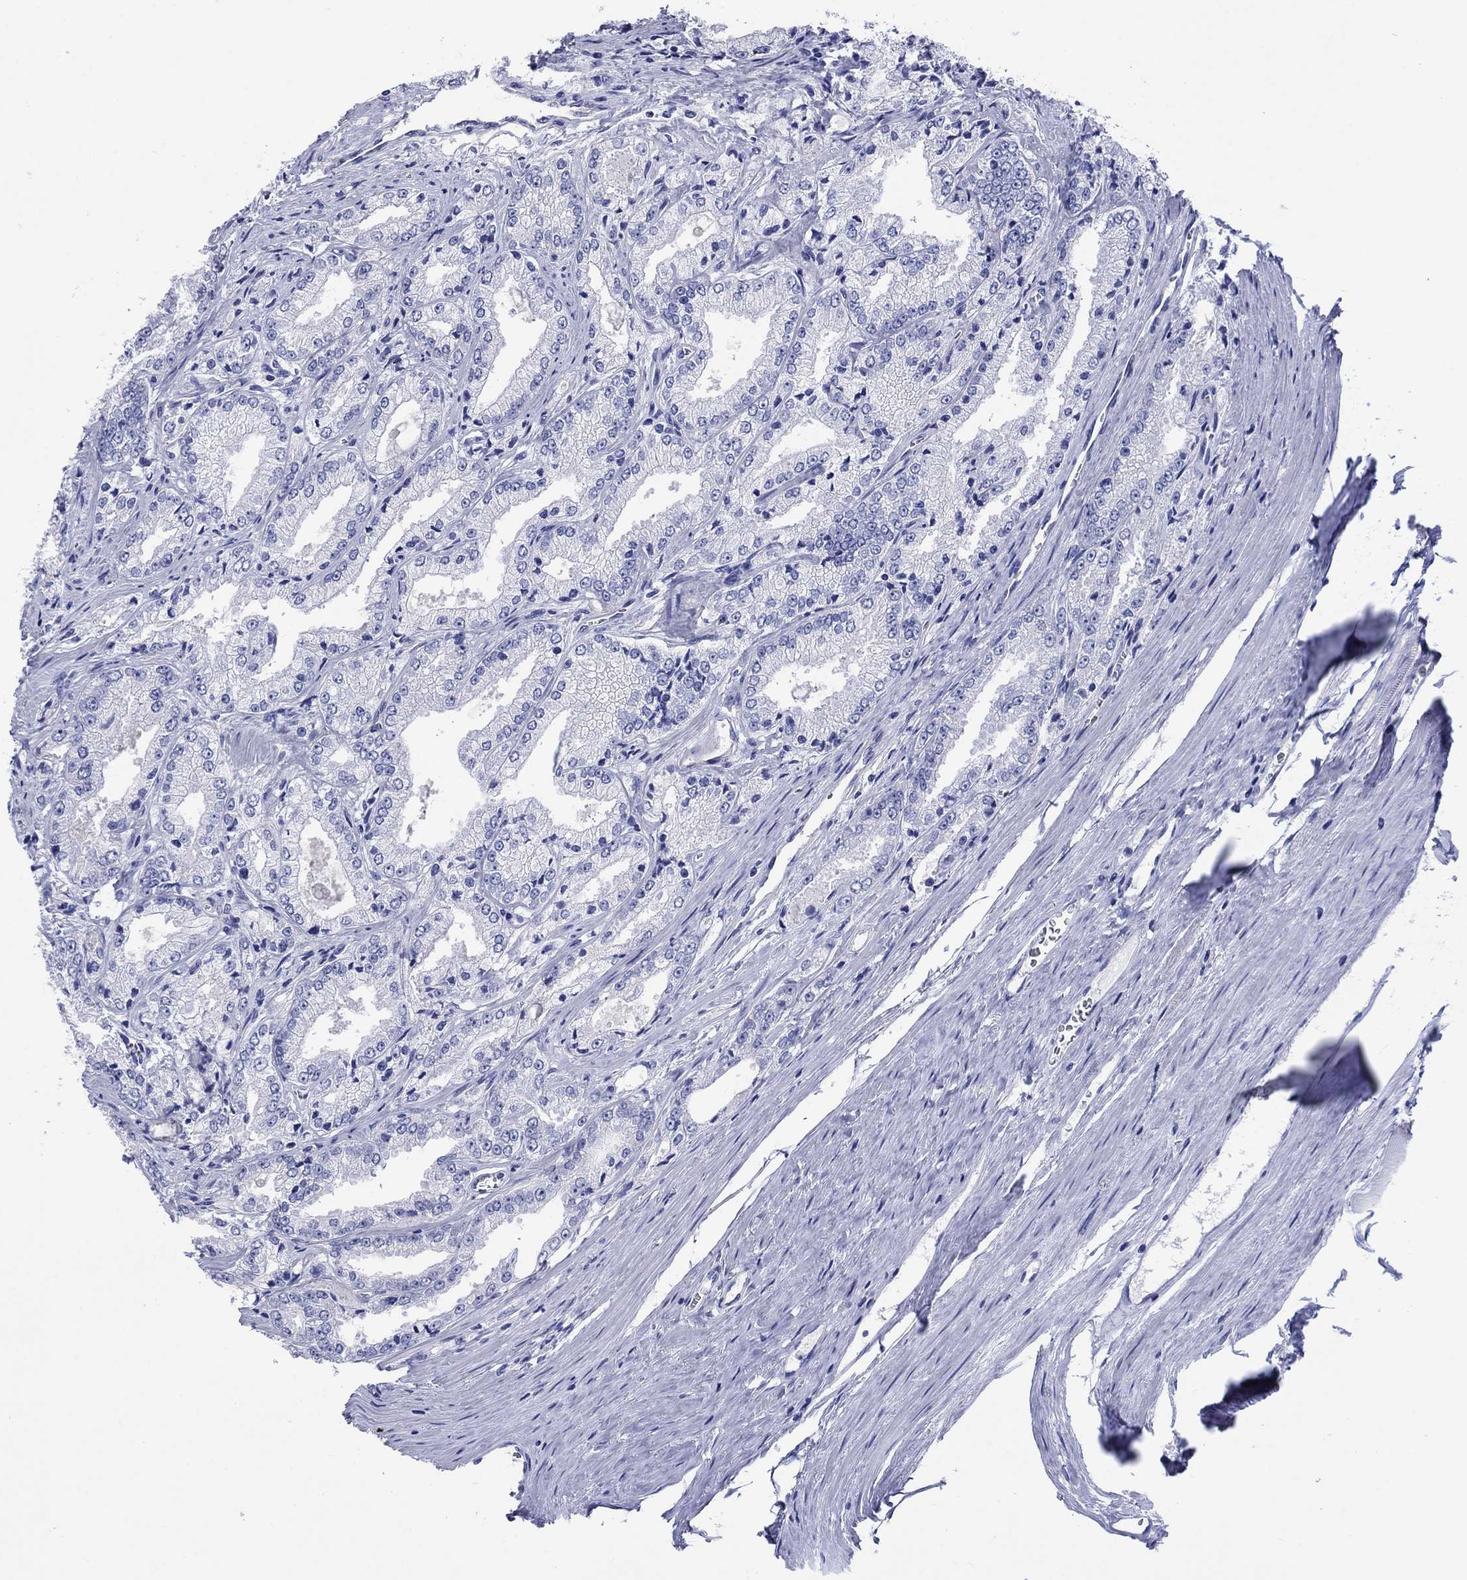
{"staining": {"intensity": "negative", "quantity": "none", "location": "none"}, "tissue": "prostate cancer", "cell_type": "Tumor cells", "image_type": "cancer", "snomed": [{"axis": "morphology", "description": "Adenocarcinoma, NOS"}, {"axis": "morphology", "description": "Adenocarcinoma, High grade"}, {"axis": "topography", "description": "Prostate"}], "caption": "IHC of prostate adenocarcinoma demonstrates no expression in tumor cells.", "gene": "SLC1A2", "patient": {"sex": "male", "age": 70}}